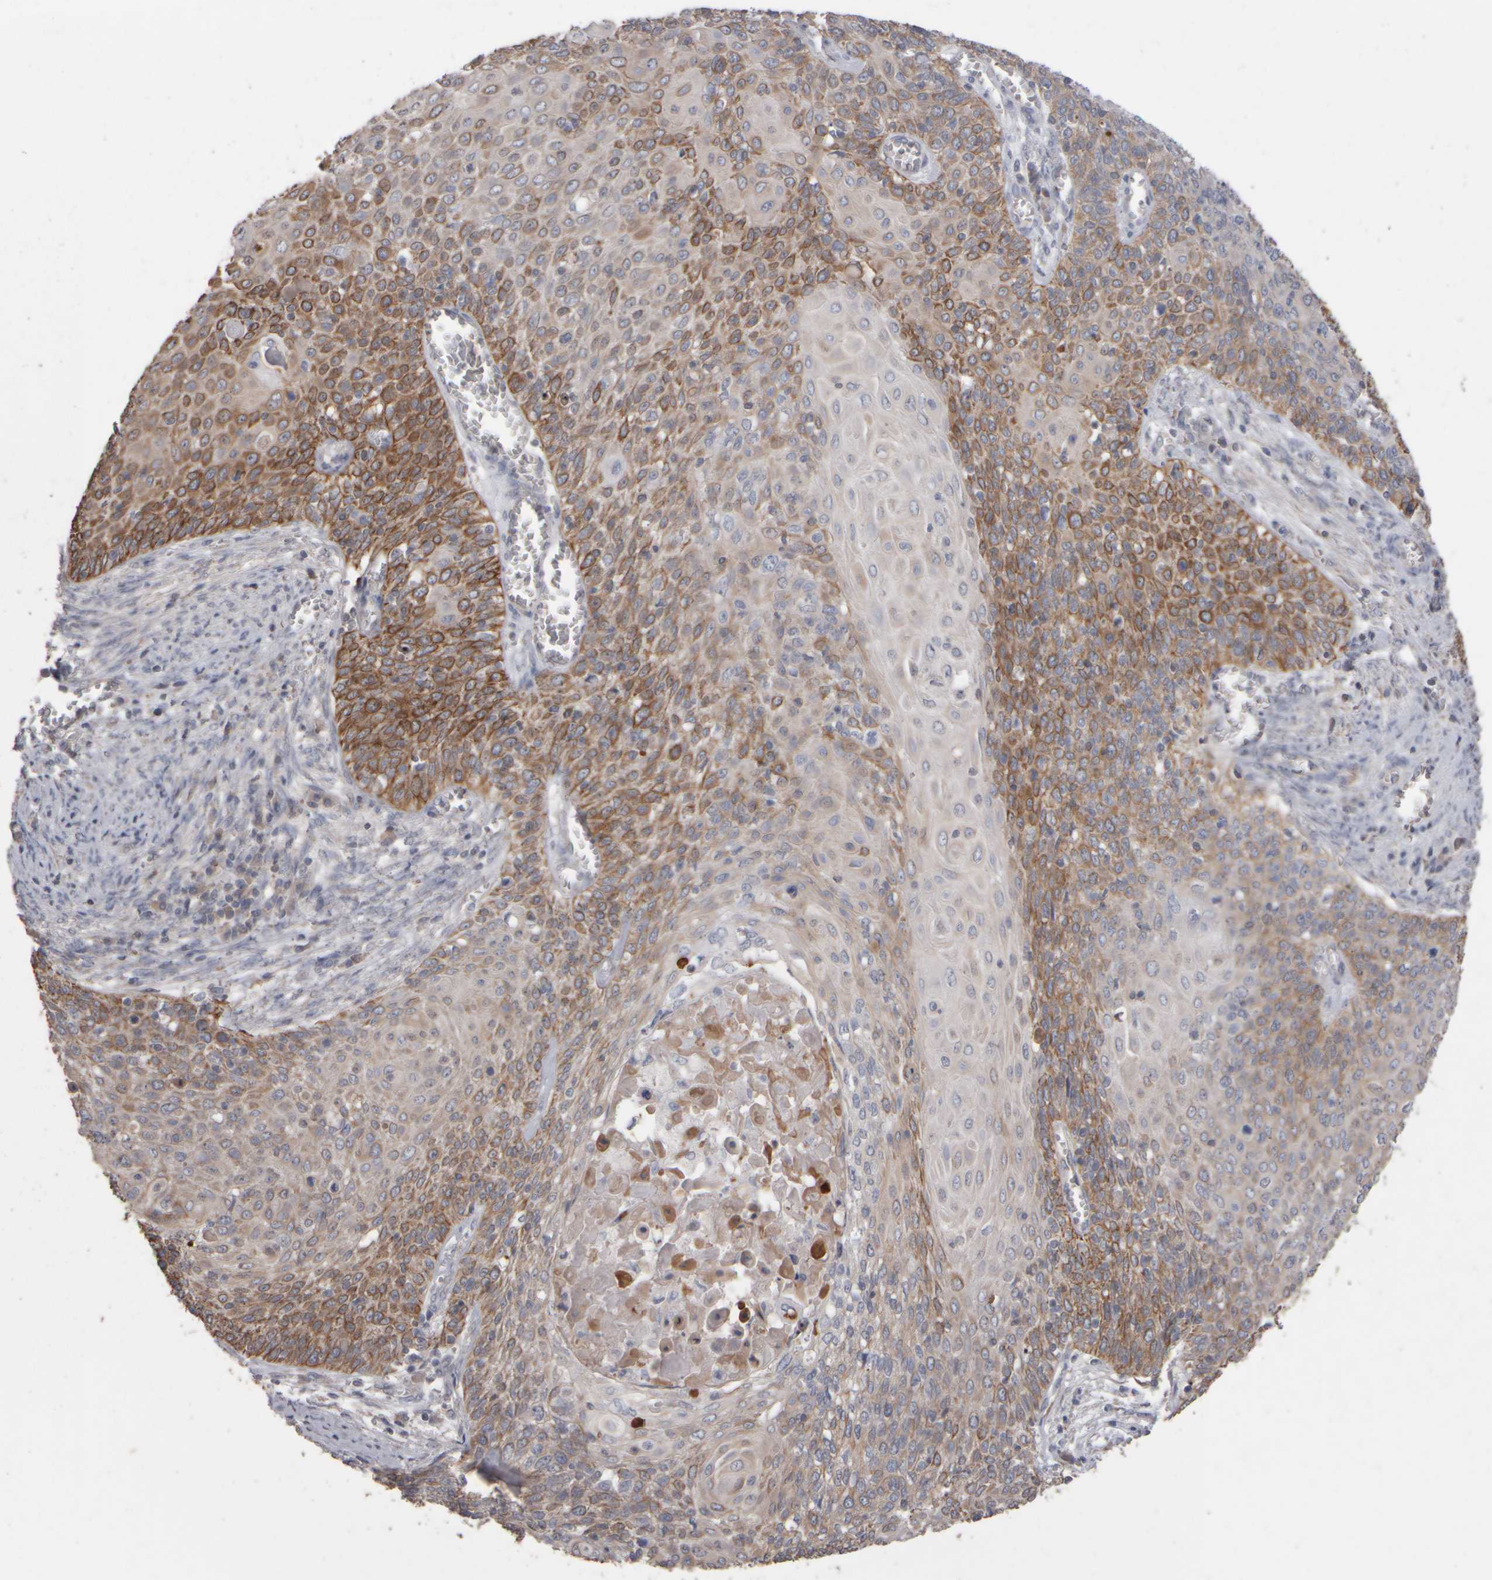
{"staining": {"intensity": "moderate", "quantity": ">75%", "location": "cytoplasmic/membranous"}, "tissue": "cervical cancer", "cell_type": "Tumor cells", "image_type": "cancer", "snomed": [{"axis": "morphology", "description": "Squamous cell carcinoma, NOS"}, {"axis": "topography", "description": "Cervix"}], "caption": "This histopathology image exhibits squamous cell carcinoma (cervical) stained with immunohistochemistry to label a protein in brown. The cytoplasmic/membranous of tumor cells show moderate positivity for the protein. Nuclei are counter-stained blue.", "gene": "EPHX2", "patient": {"sex": "female", "age": 39}}